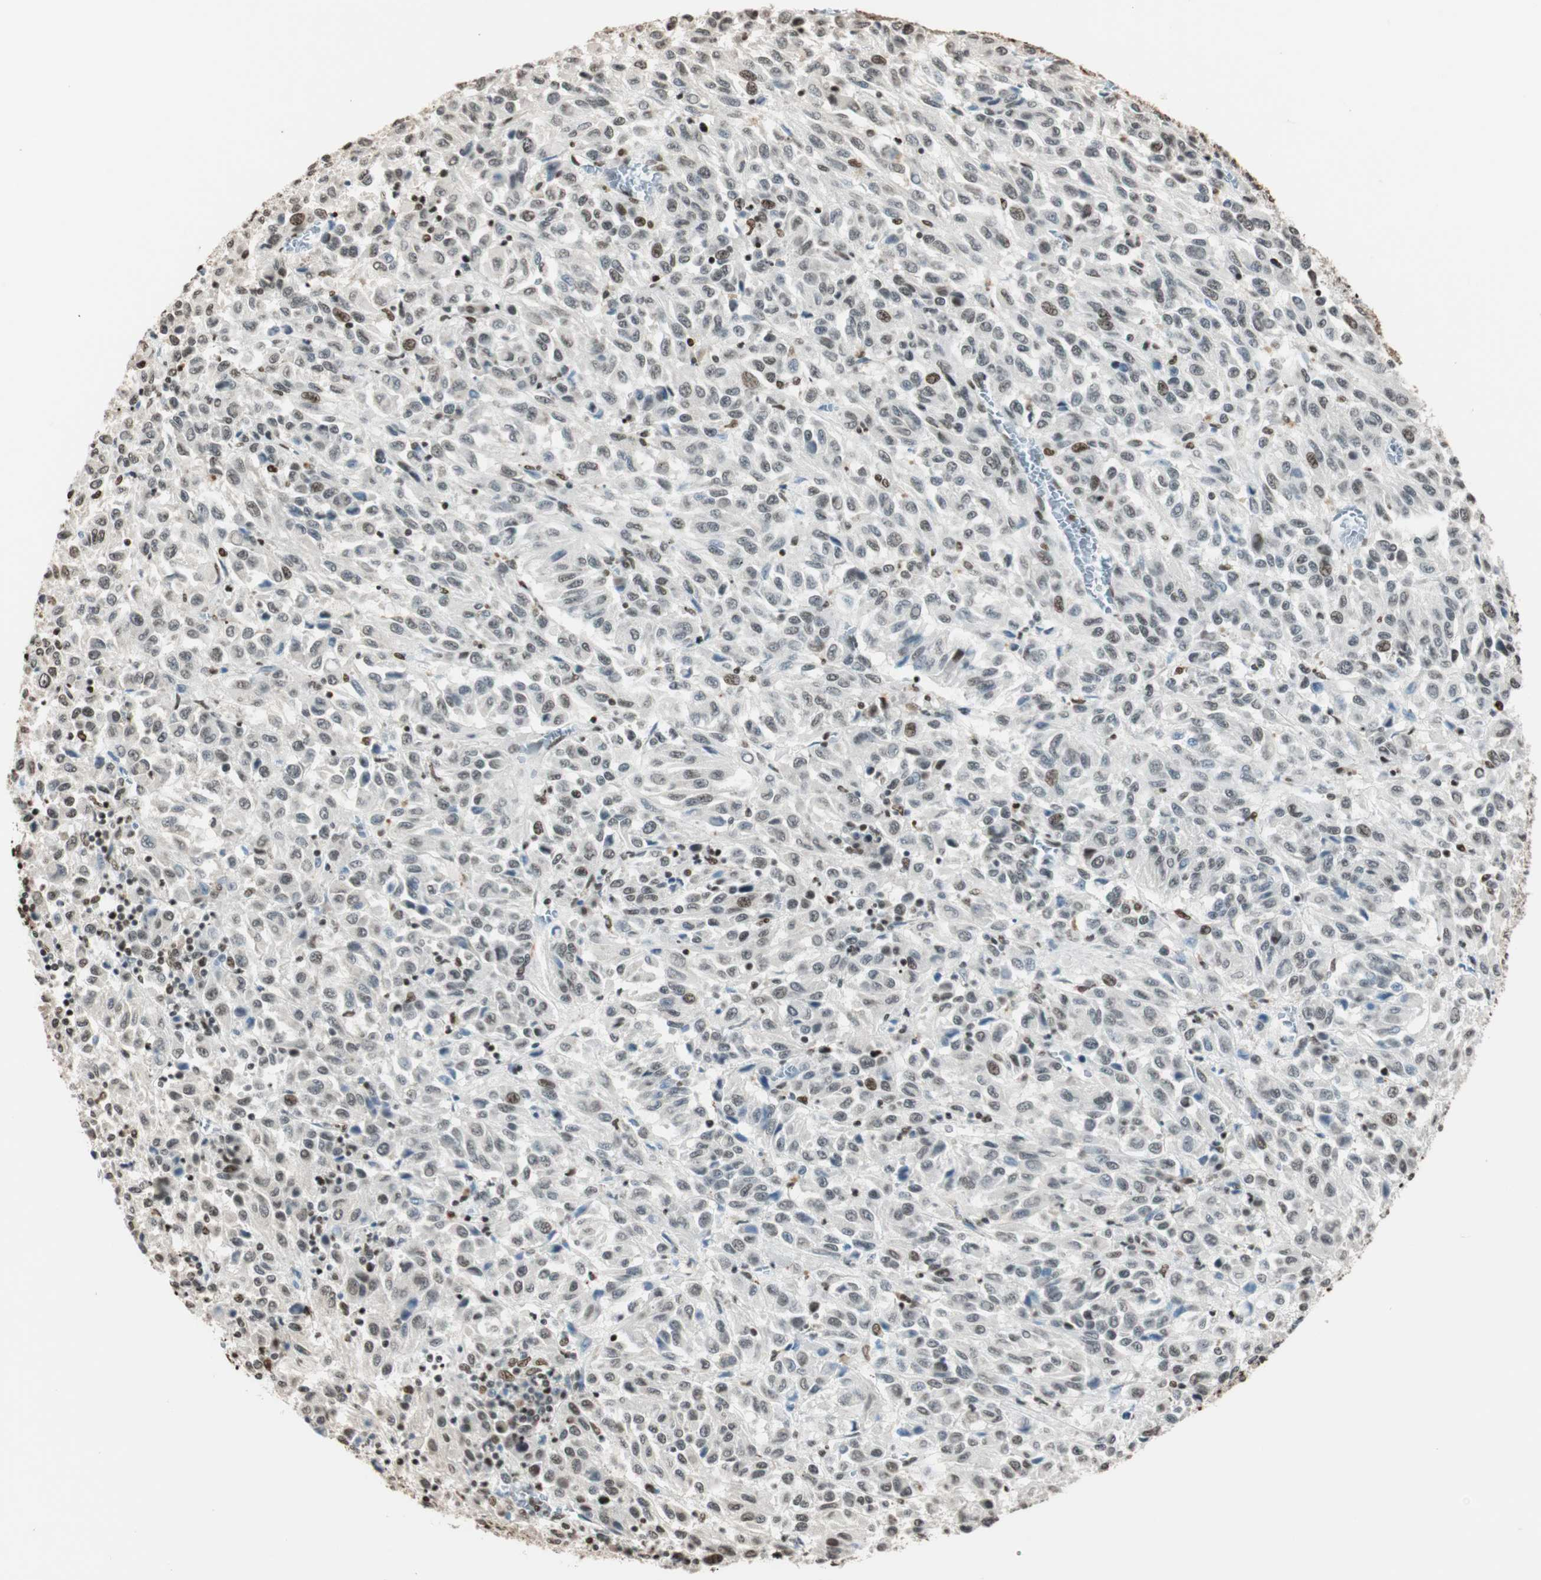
{"staining": {"intensity": "negative", "quantity": "none", "location": "none"}, "tissue": "melanoma", "cell_type": "Tumor cells", "image_type": "cancer", "snomed": [{"axis": "morphology", "description": "Malignant melanoma, Metastatic site"}, {"axis": "topography", "description": "Lung"}], "caption": "This is an immunohistochemistry photomicrograph of melanoma. There is no expression in tumor cells.", "gene": "FANCG", "patient": {"sex": "male", "age": 64}}